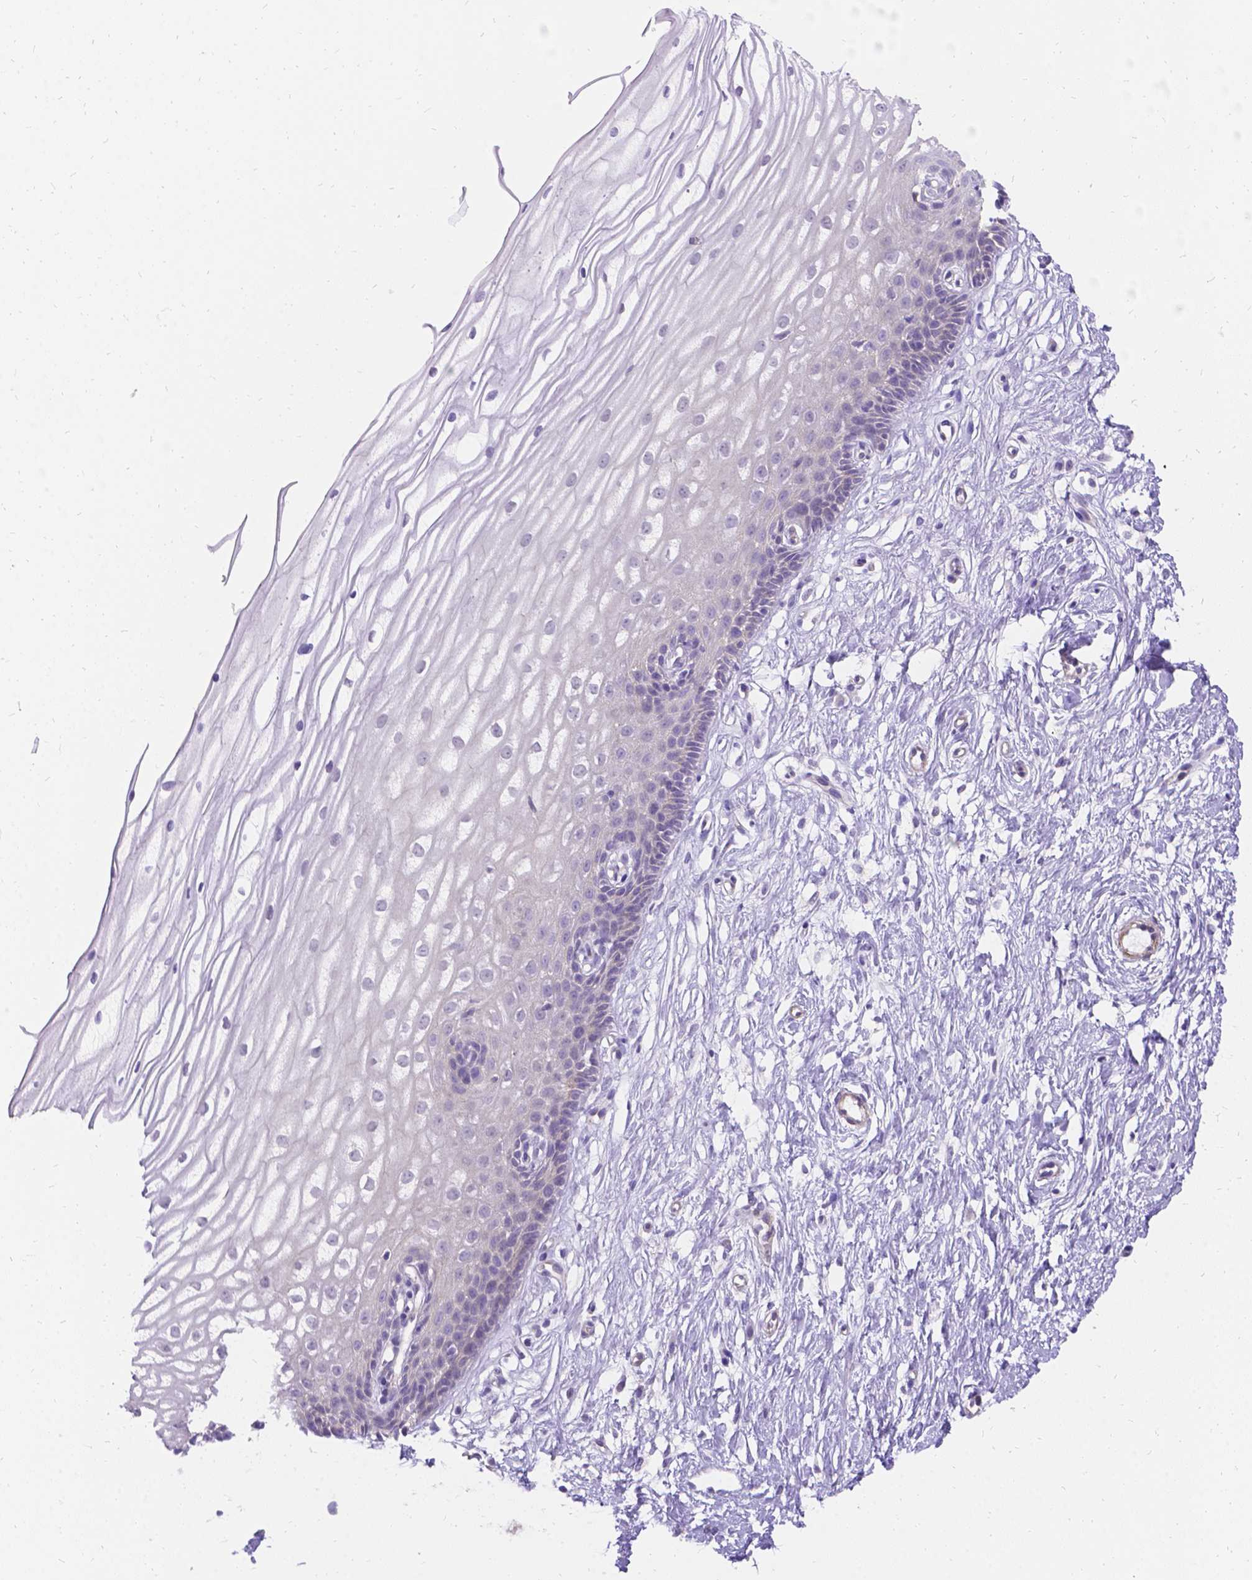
{"staining": {"intensity": "negative", "quantity": "none", "location": "none"}, "tissue": "cervix", "cell_type": "Glandular cells", "image_type": "normal", "snomed": [{"axis": "morphology", "description": "Normal tissue, NOS"}, {"axis": "topography", "description": "Cervix"}], "caption": "DAB immunohistochemical staining of benign human cervix exhibits no significant positivity in glandular cells. Brightfield microscopy of immunohistochemistry (IHC) stained with DAB (brown) and hematoxylin (blue), captured at high magnification.", "gene": "PALS1", "patient": {"sex": "female", "age": 40}}